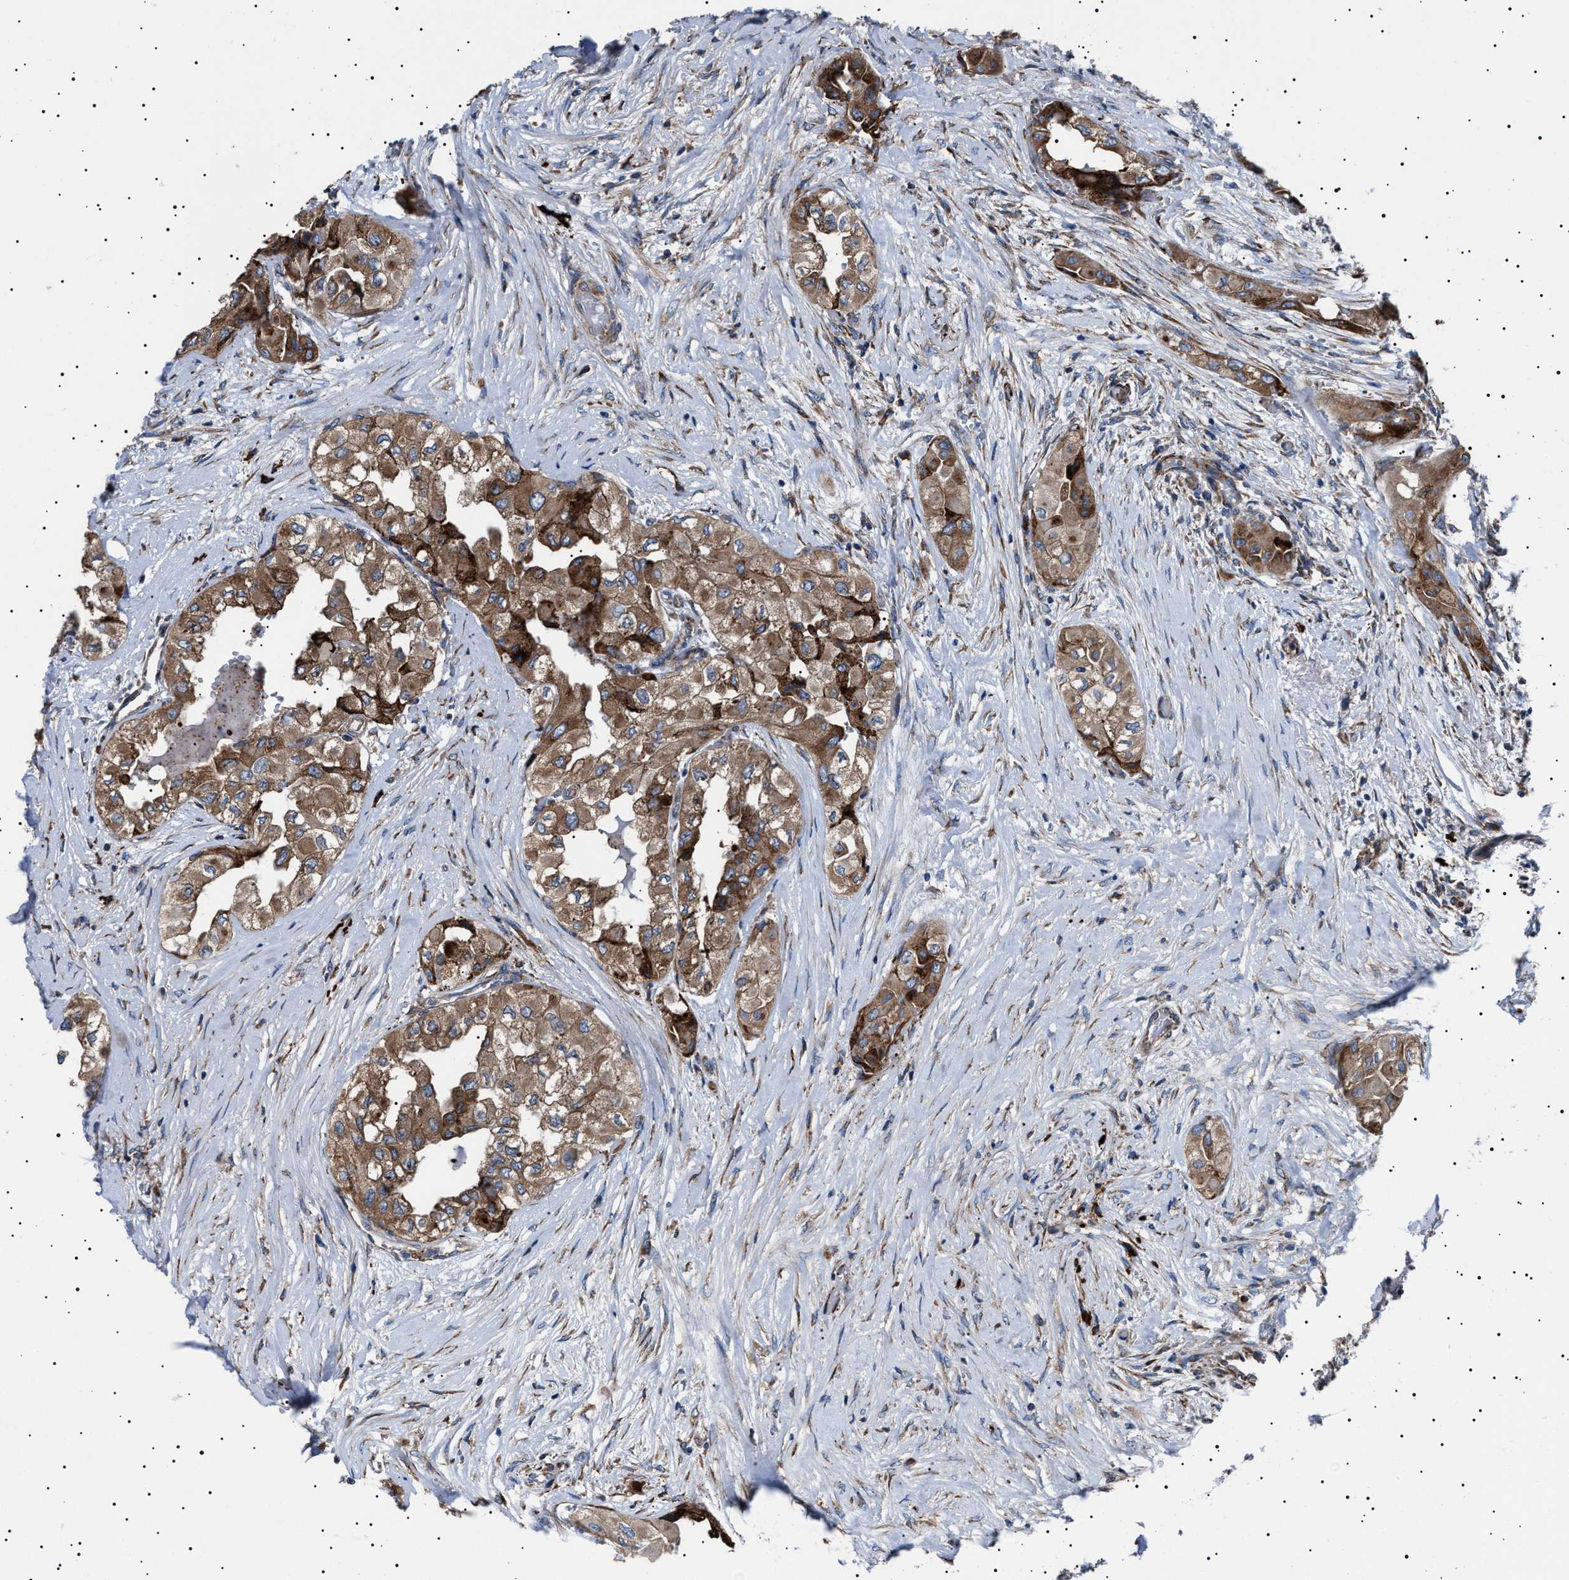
{"staining": {"intensity": "moderate", "quantity": ">75%", "location": "cytoplasmic/membranous"}, "tissue": "thyroid cancer", "cell_type": "Tumor cells", "image_type": "cancer", "snomed": [{"axis": "morphology", "description": "Papillary adenocarcinoma, NOS"}, {"axis": "topography", "description": "Thyroid gland"}], "caption": "A medium amount of moderate cytoplasmic/membranous staining is identified in about >75% of tumor cells in thyroid papillary adenocarcinoma tissue. (DAB (3,3'-diaminobenzidine) IHC, brown staining for protein, blue staining for nuclei).", "gene": "TOP1MT", "patient": {"sex": "female", "age": 59}}